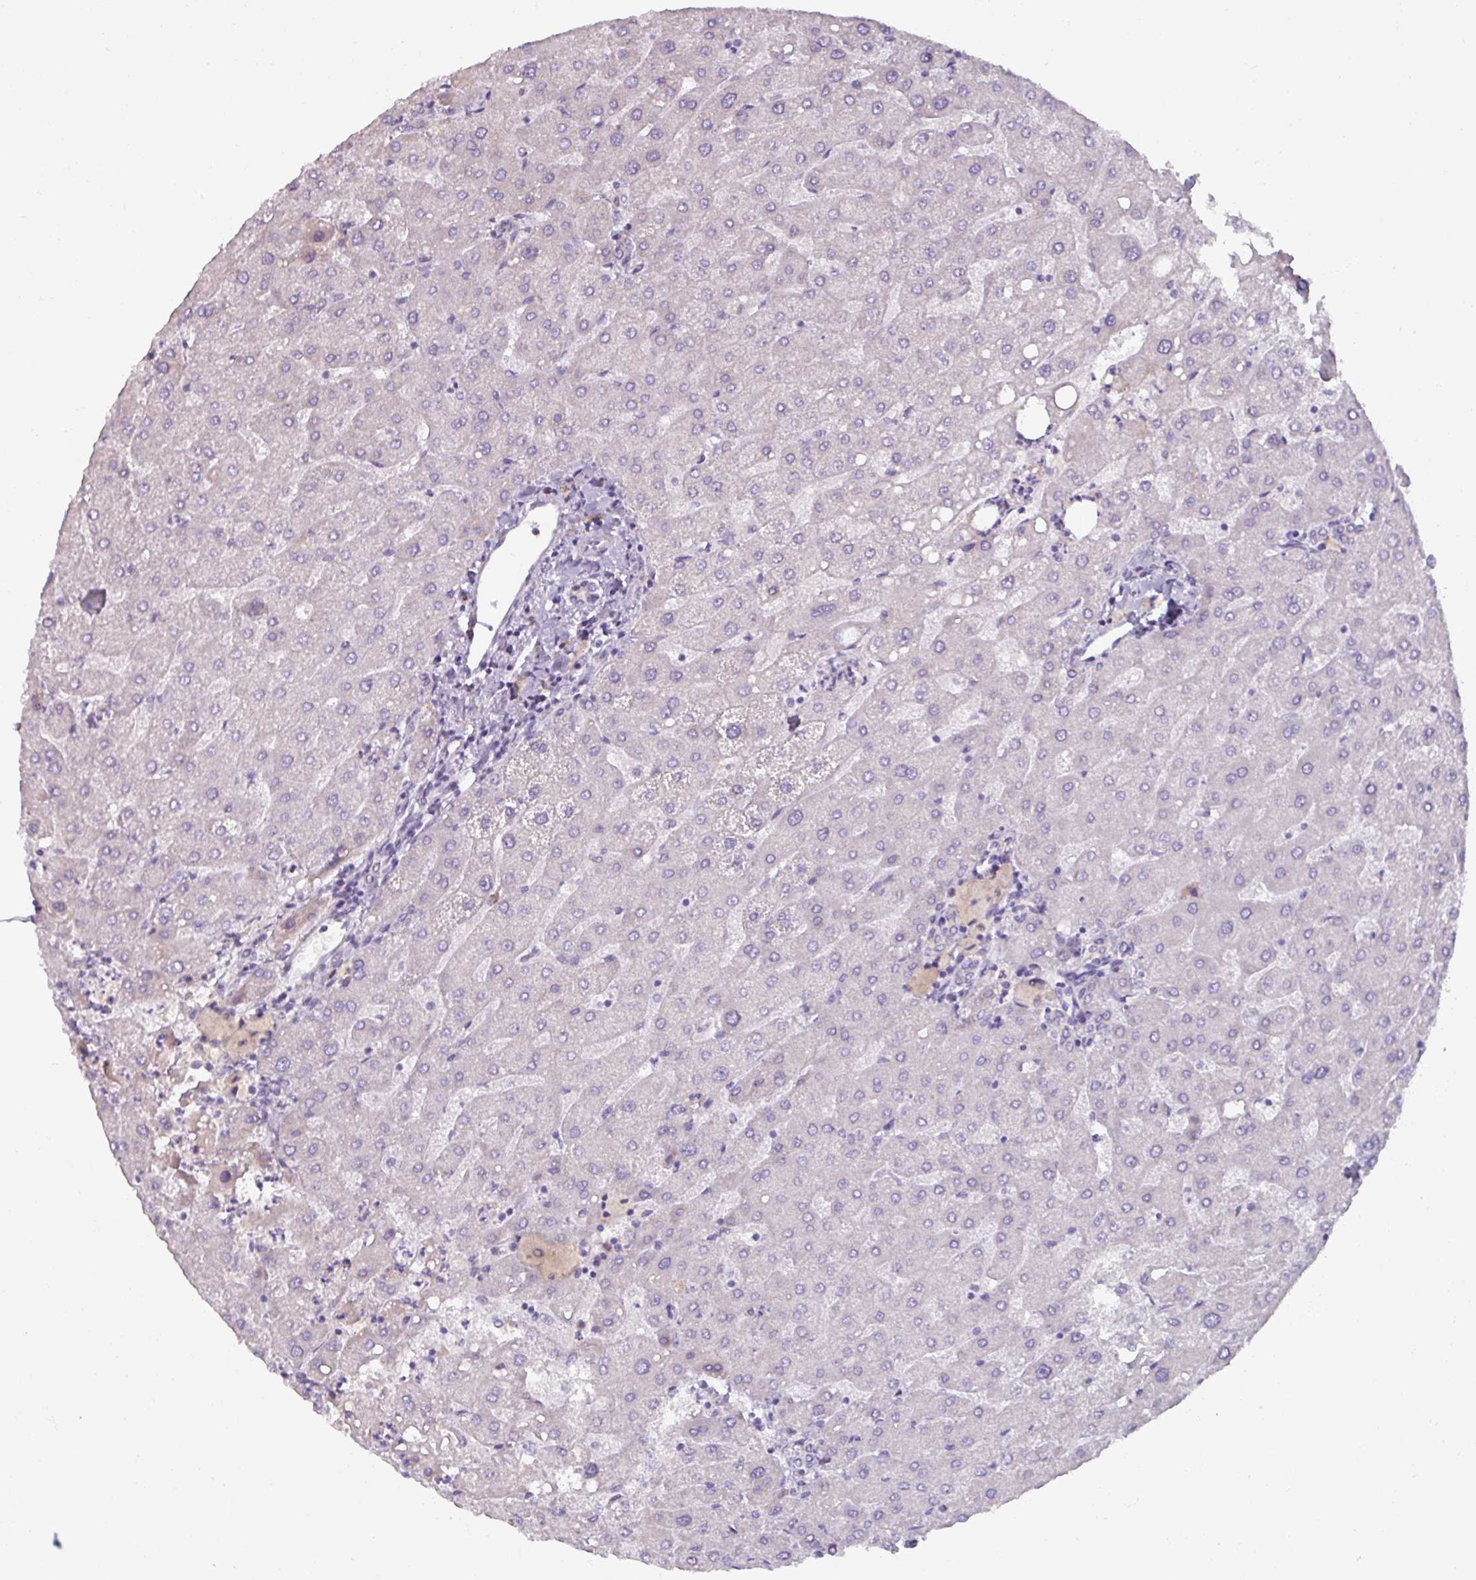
{"staining": {"intensity": "negative", "quantity": "none", "location": "none"}, "tissue": "liver", "cell_type": "Cholangiocytes", "image_type": "normal", "snomed": [{"axis": "morphology", "description": "Normal tissue, NOS"}, {"axis": "topography", "description": "Liver"}], "caption": "Immunohistochemical staining of normal human liver exhibits no significant staining in cholangiocytes. (DAB (3,3'-diaminobenzidine) immunohistochemistry, high magnification).", "gene": "SPESP1", "patient": {"sex": "male", "age": 67}}